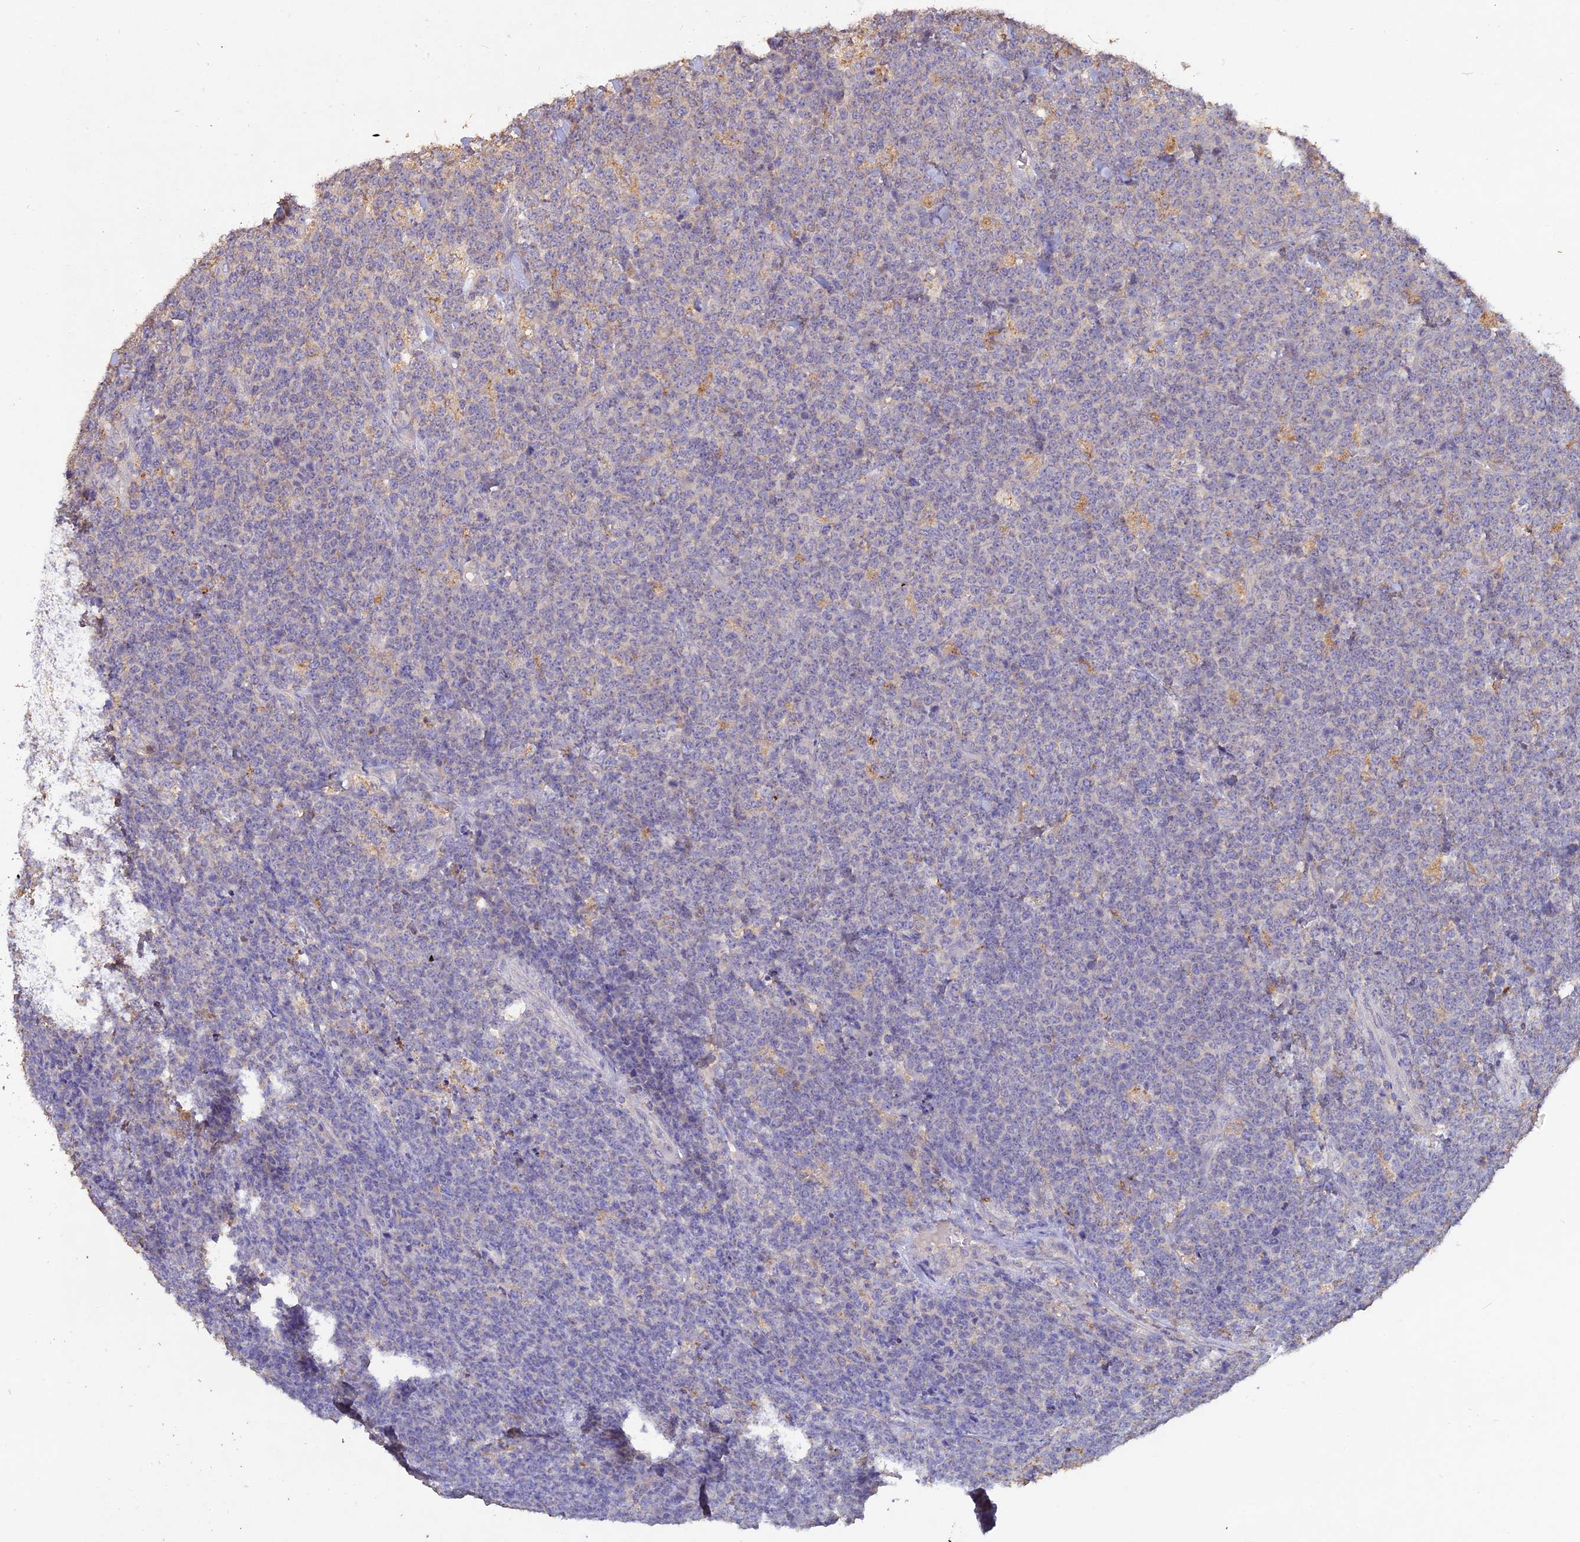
{"staining": {"intensity": "negative", "quantity": "none", "location": "none"}, "tissue": "lymphoma", "cell_type": "Tumor cells", "image_type": "cancer", "snomed": [{"axis": "morphology", "description": "Malignant lymphoma, non-Hodgkin's type, High grade"}, {"axis": "topography", "description": "Small intestine"}], "caption": "IHC image of human malignant lymphoma, non-Hodgkin's type (high-grade) stained for a protein (brown), which demonstrates no staining in tumor cells.", "gene": "SLC26A4", "patient": {"sex": "male", "age": 8}}